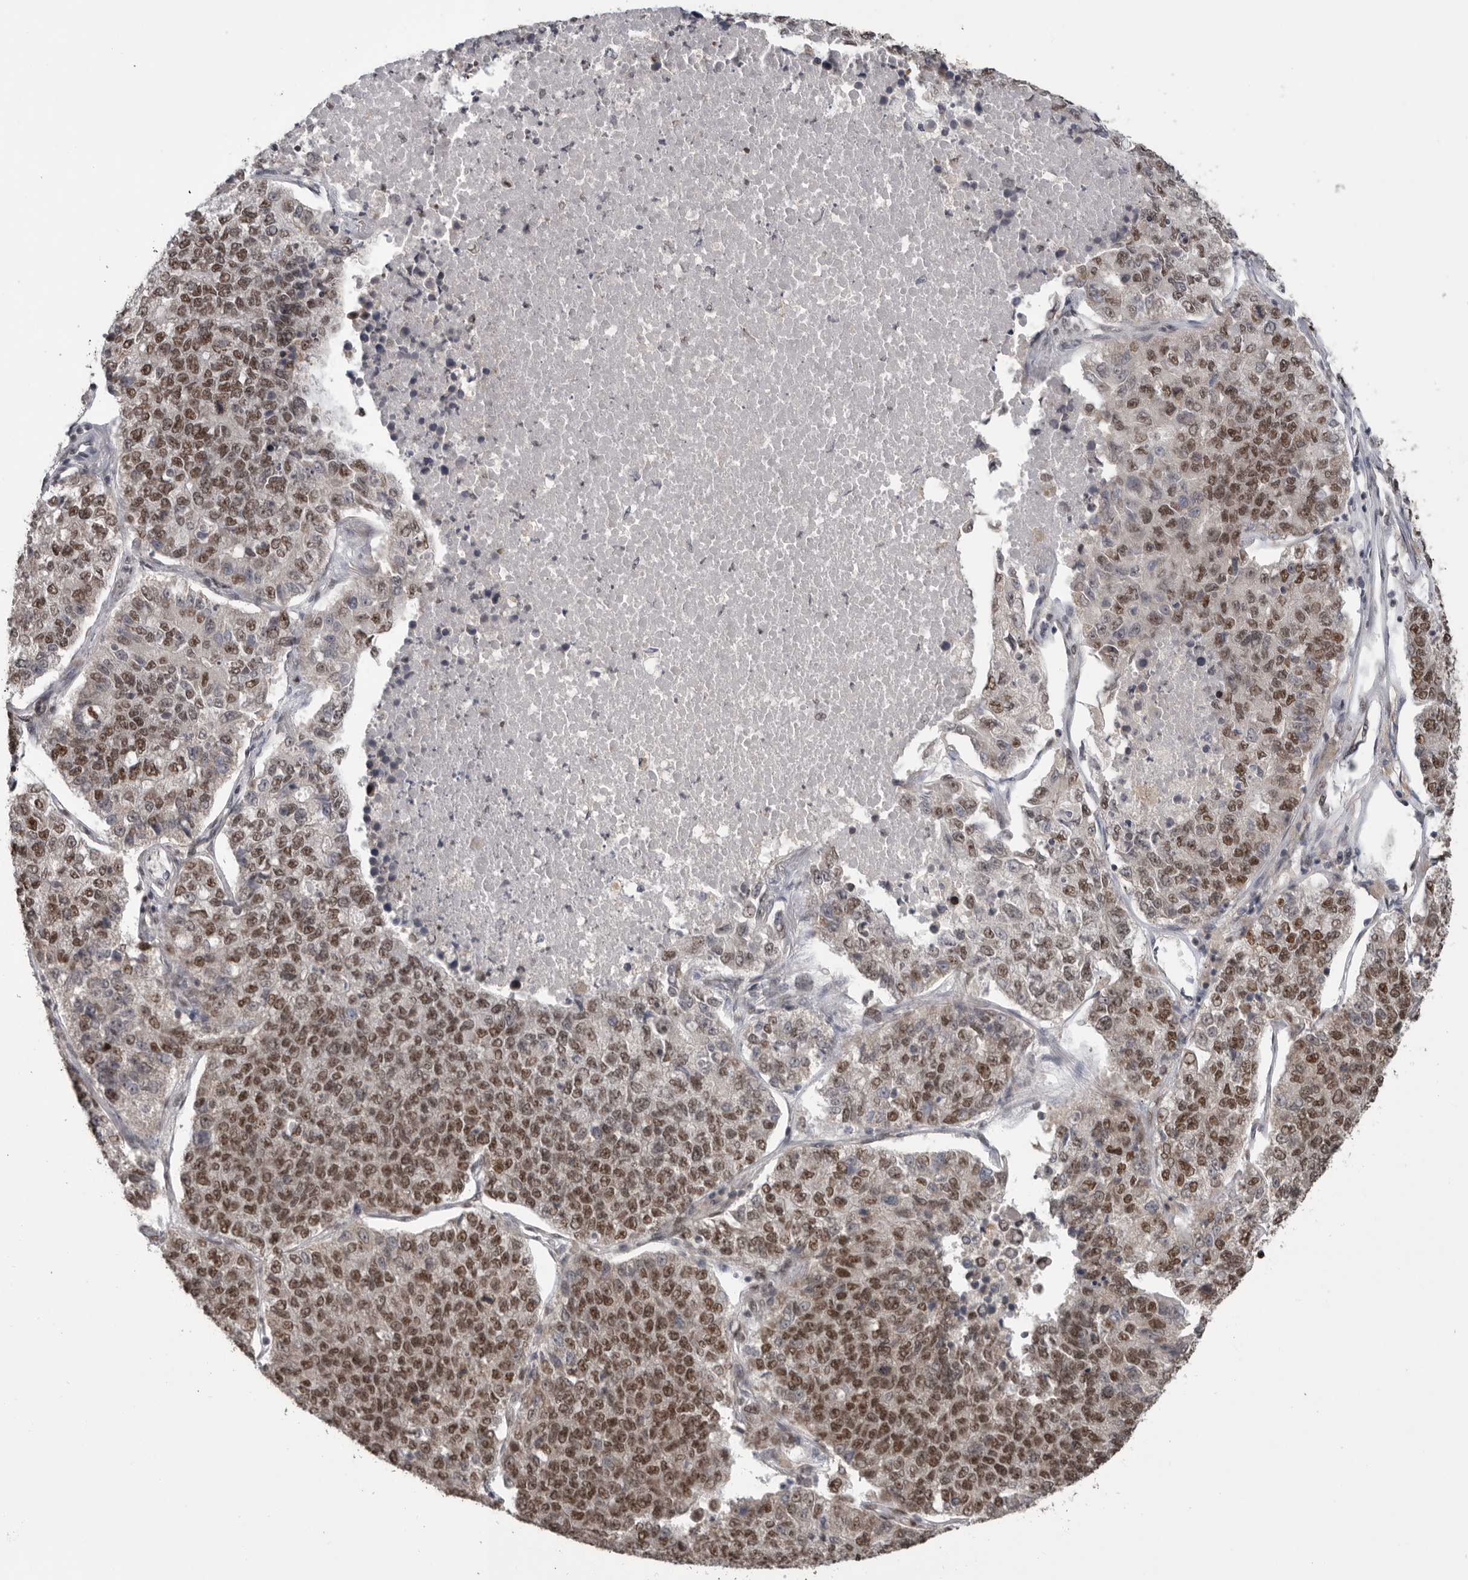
{"staining": {"intensity": "moderate", "quantity": ">75%", "location": "nuclear"}, "tissue": "lung cancer", "cell_type": "Tumor cells", "image_type": "cancer", "snomed": [{"axis": "morphology", "description": "Adenocarcinoma, NOS"}, {"axis": "topography", "description": "Lung"}], "caption": "Immunohistochemistry of human lung cancer shows medium levels of moderate nuclear expression in approximately >75% of tumor cells. Nuclei are stained in blue.", "gene": "PPP1R10", "patient": {"sex": "male", "age": 49}}